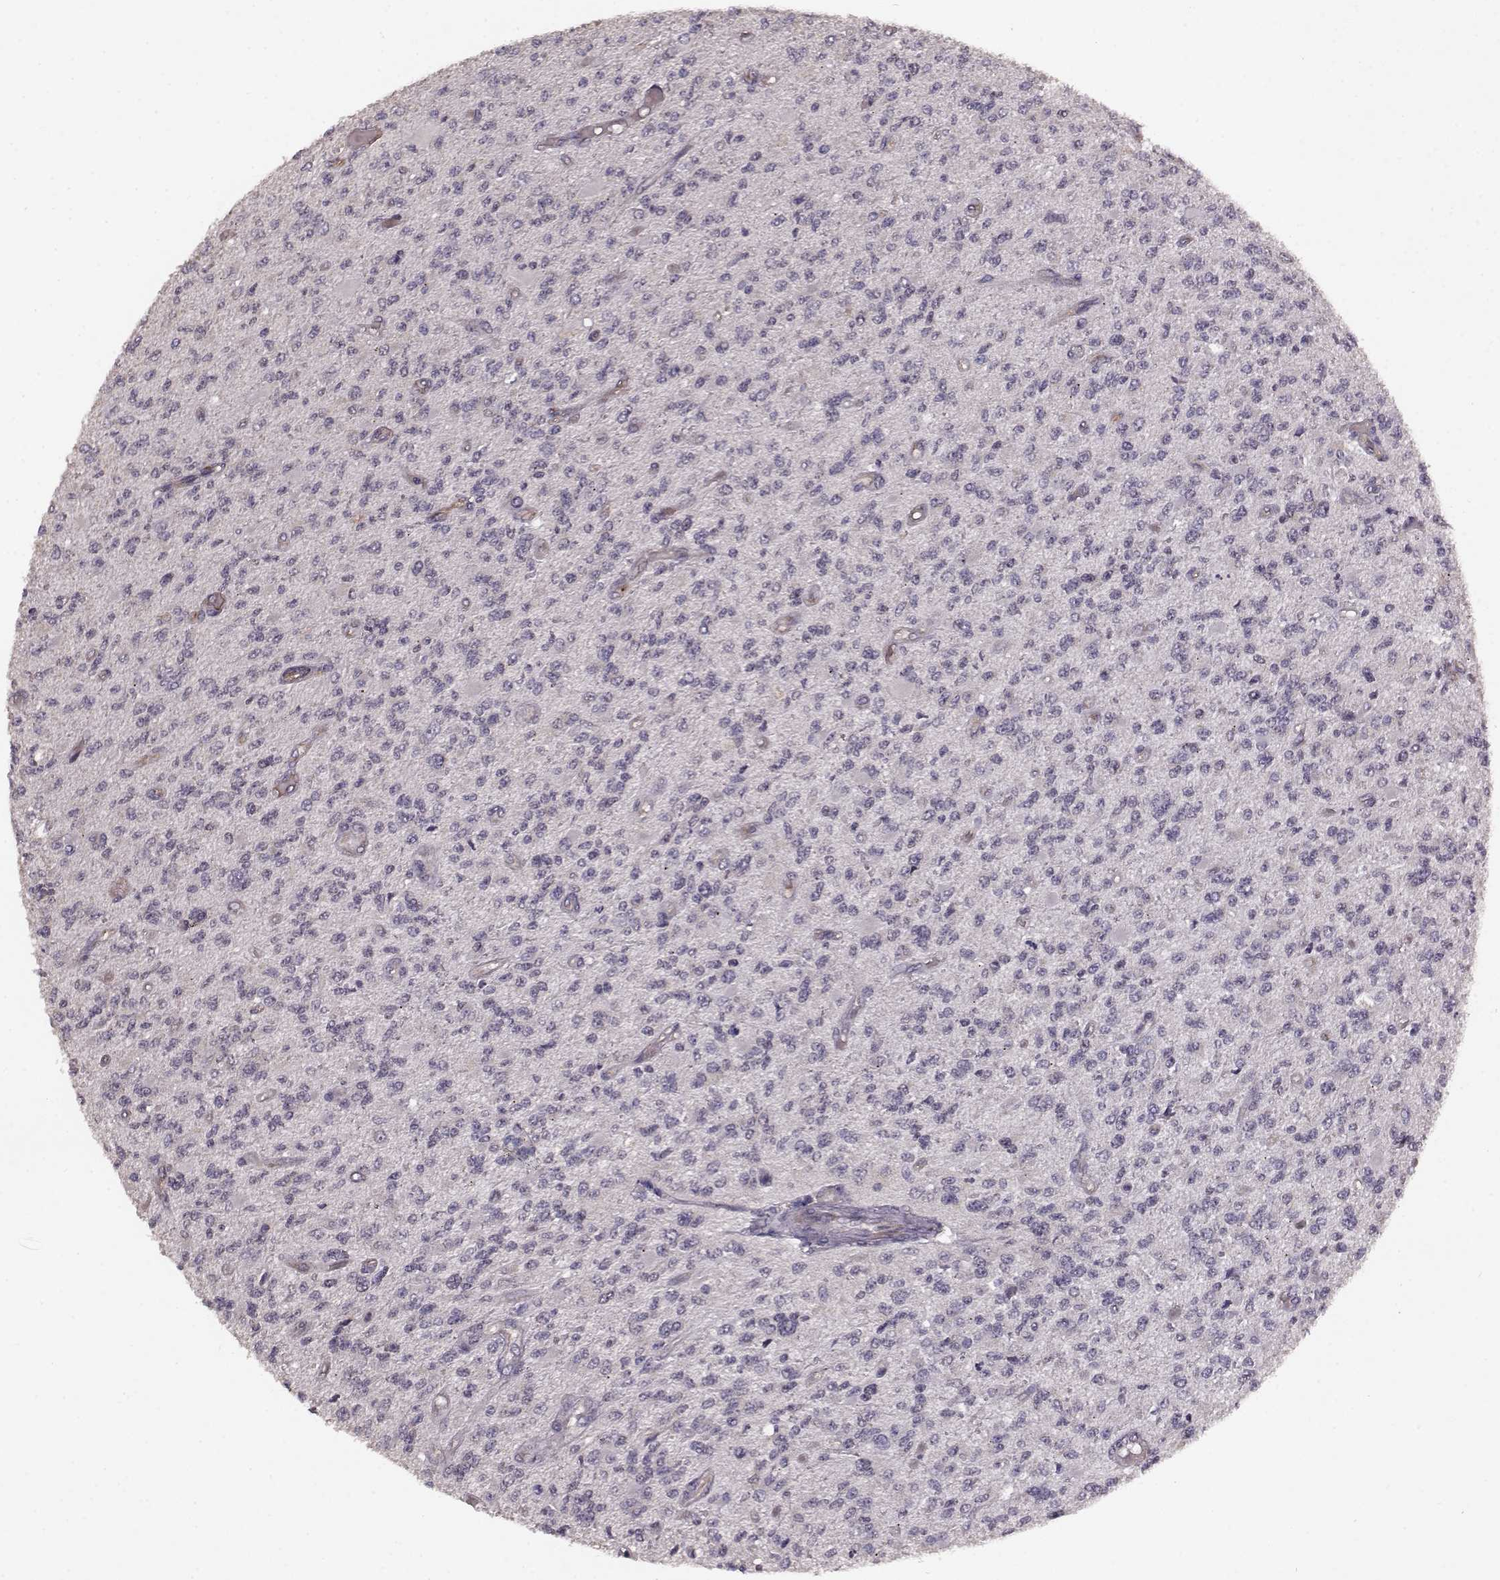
{"staining": {"intensity": "negative", "quantity": "none", "location": "none"}, "tissue": "glioma", "cell_type": "Tumor cells", "image_type": "cancer", "snomed": [{"axis": "morphology", "description": "Glioma, malignant, High grade"}, {"axis": "topography", "description": "Brain"}], "caption": "Immunohistochemistry (IHC) histopathology image of neoplastic tissue: glioma stained with DAB (3,3'-diaminobenzidine) displays no significant protein staining in tumor cells.", "gene": "SLC52A3", "patient": {"sex": "female", "age": 63}}